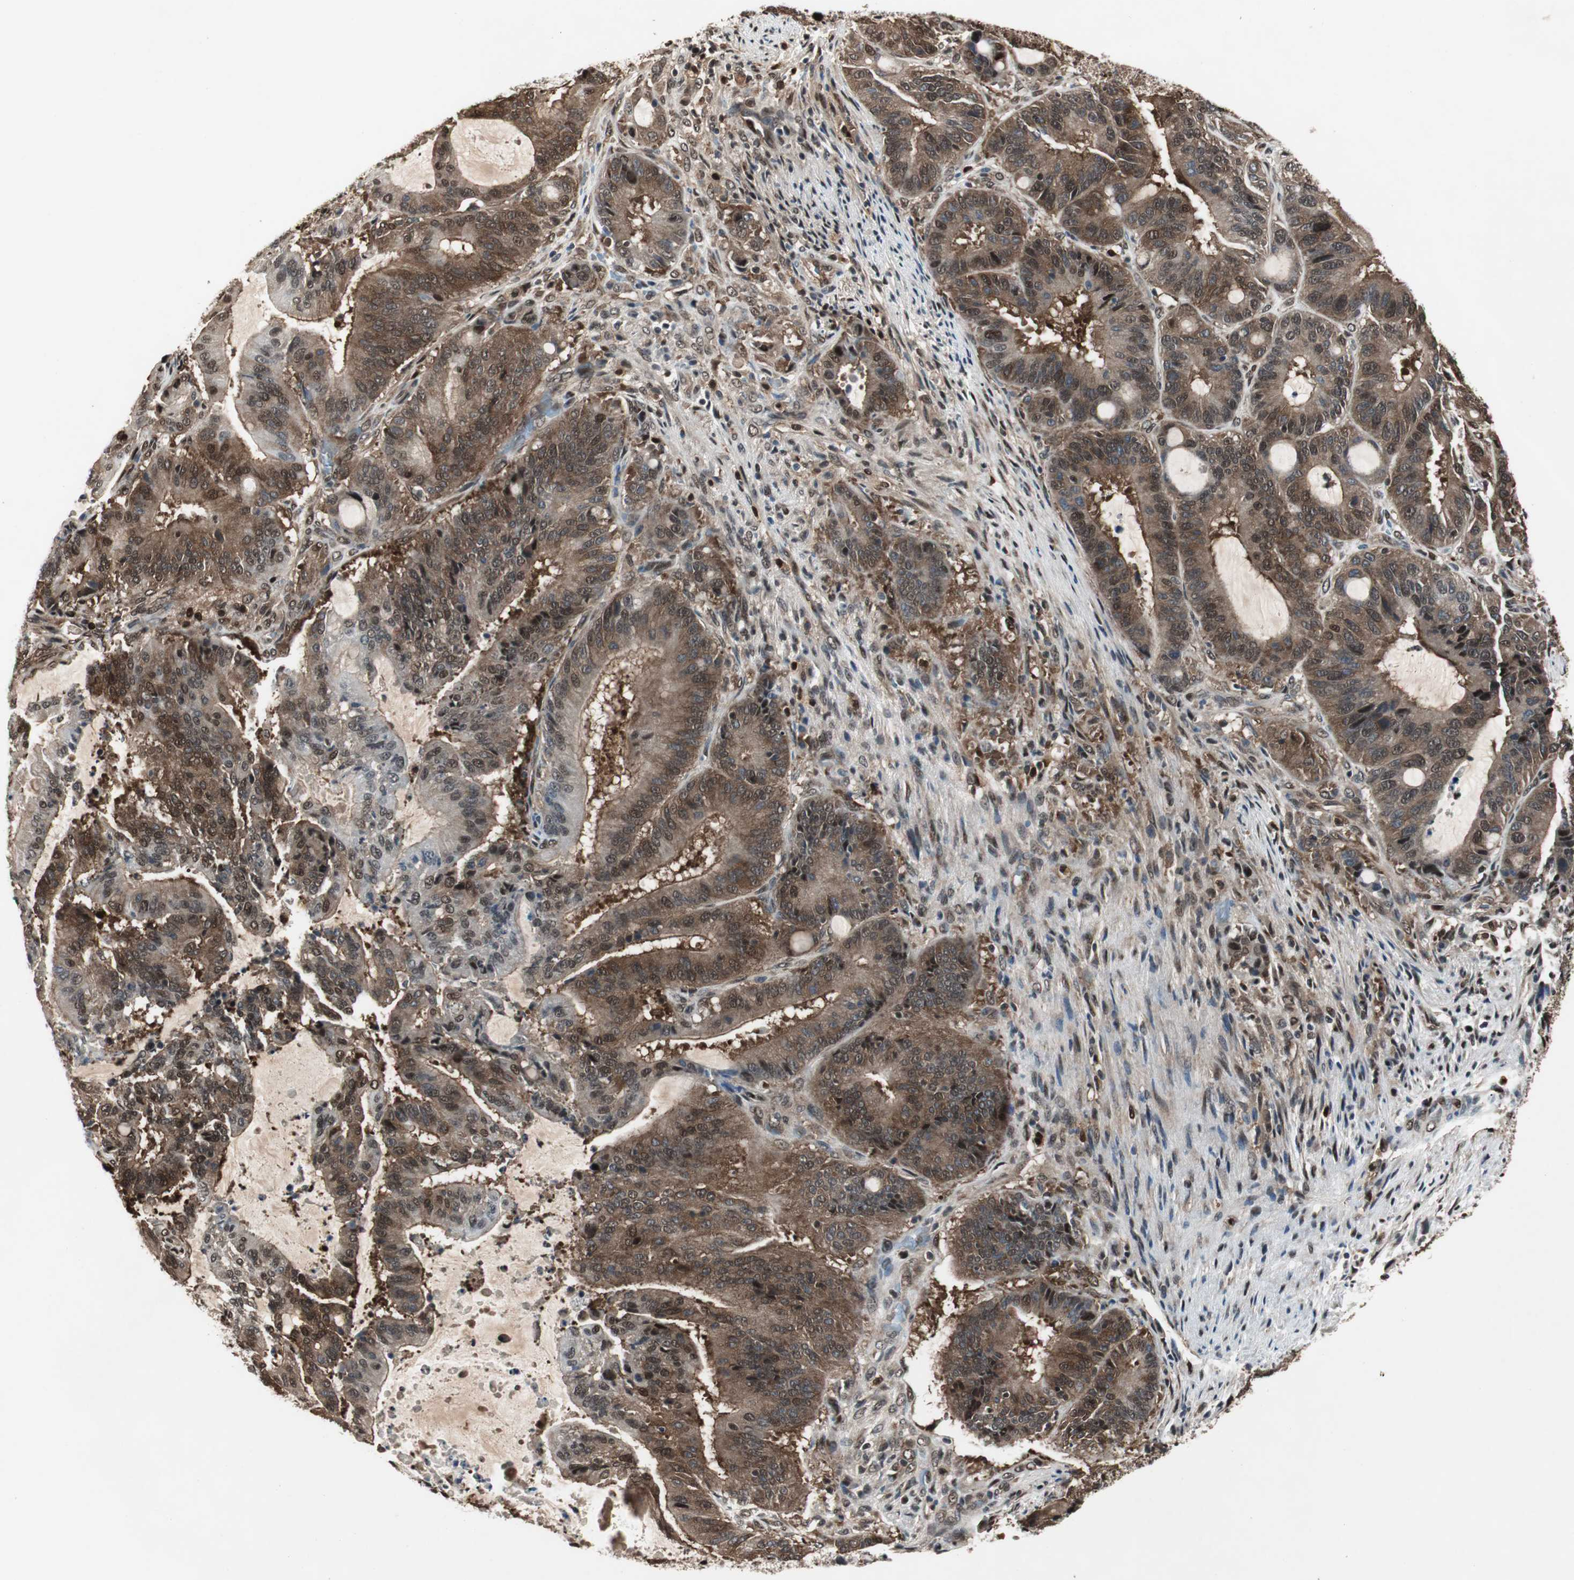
{"staining": {"intensity": "moderate", "quantity": ">75%", "location": "cytoplasmic/membranous,nuclear"}, "tissue": "liver cancer", "cell_type": "Tumor cells", "image_type": "cancer", "snomed": [{"axis": "morphology", "description": "Cholangiocarcinoma"}, {"axis": "topography", "description": "Liver"}], "caption": "DAB immunohistochemical staining of liver cancer (cholangiocarcinoma) reveals moderate cytoplasmic/membranous and nuclear protein expression in about >75% of tumor cells. (Stains: DAB (3,3'-diaminobenzidine) in brown, nuclei in blue, Microscopy: brightfield microscopy at high magnification).", "gene": "ACLY", "patient": {"sex": "female", "age": 73}}